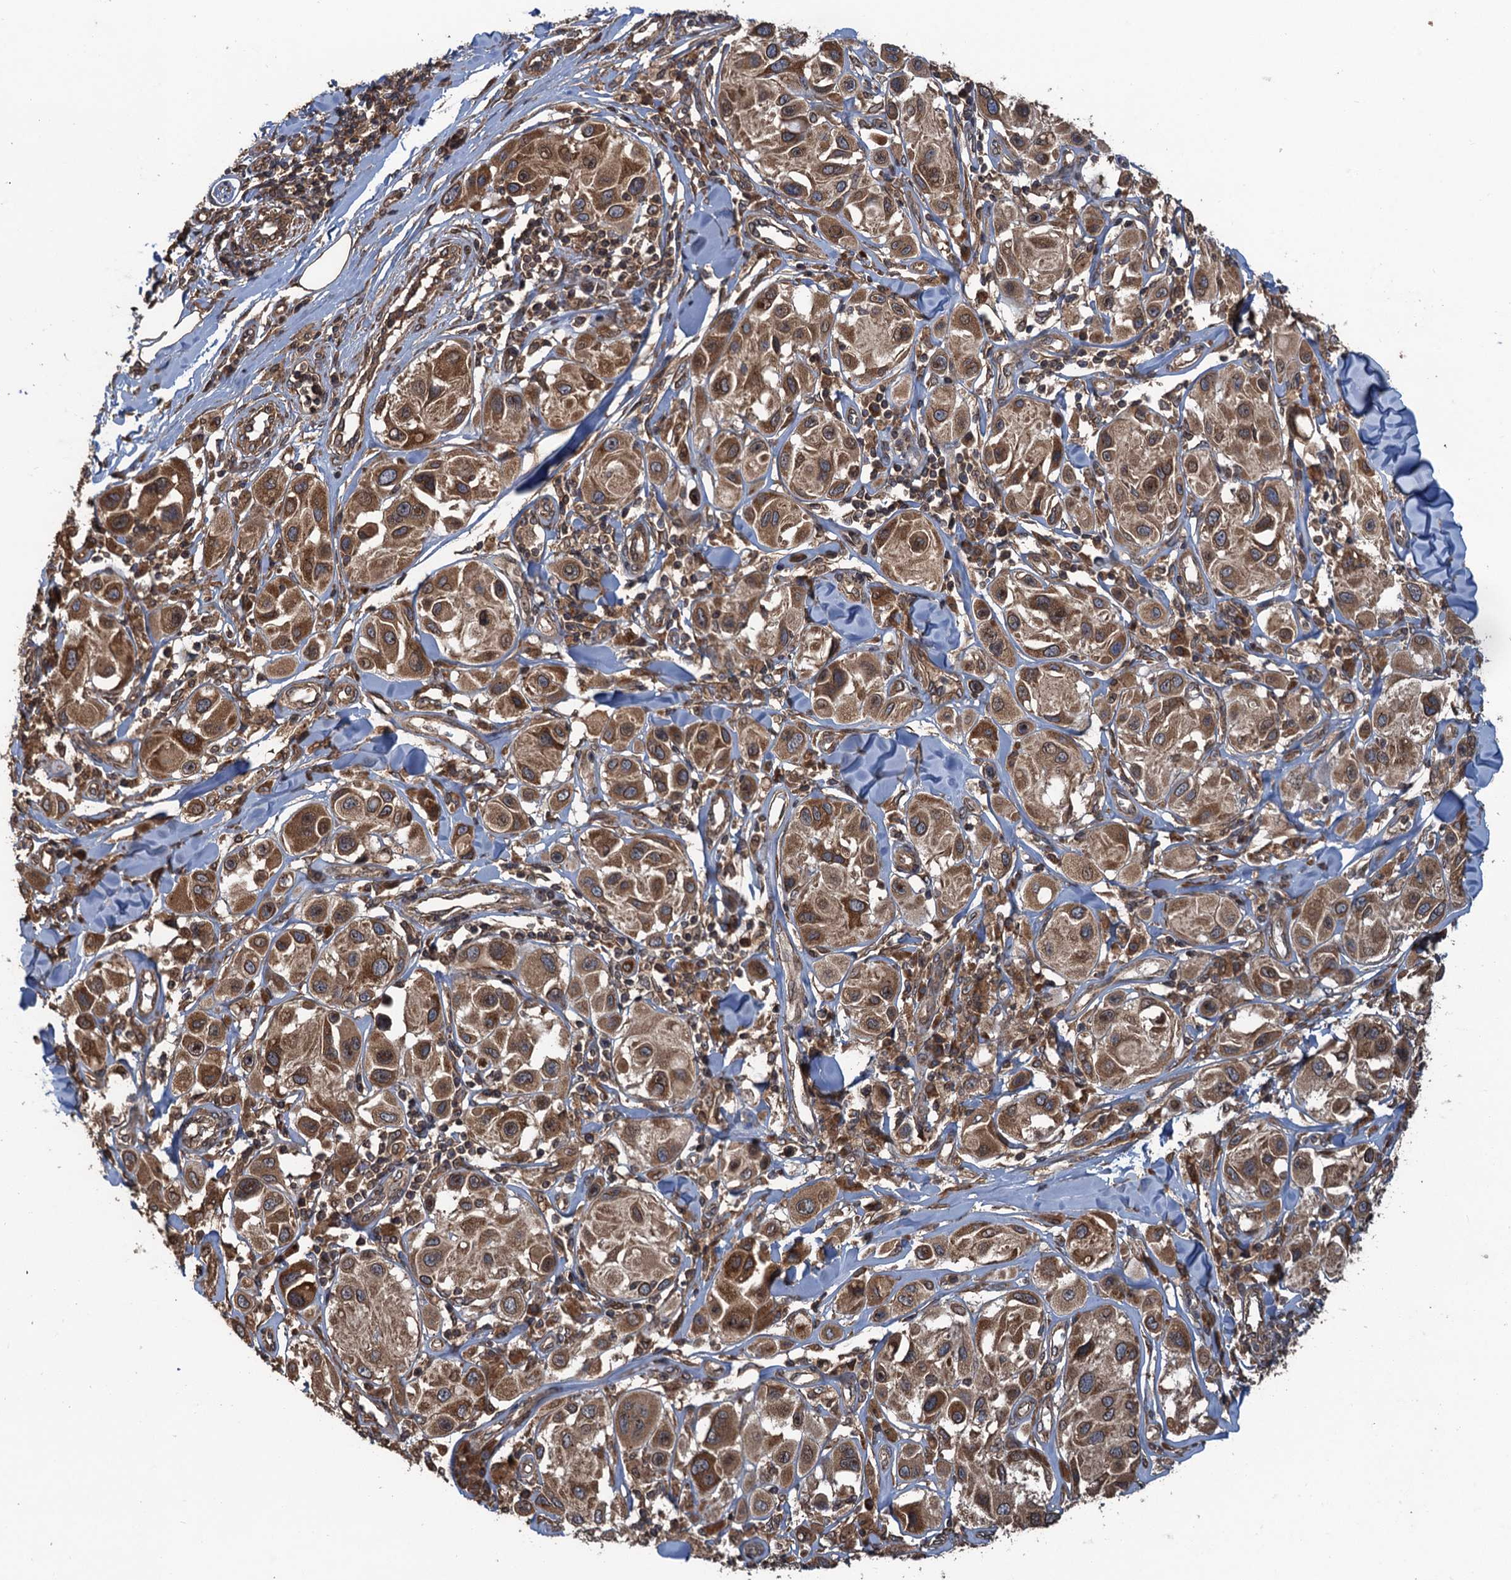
{"staining": {"intensity": "moderate", "quantity": ">75%", "location": "cytoplasmic/membranous,nuclear"}, "tissue": "melanoma", "cell_type": "Tumor cells", "image_type": "cancer", "snomed": [{"axis": "morphology", "description": "Malignant melanoma, Metastatic site"}, {"axis": "topography", "description": "Skin"}], "caption": "Malignant melanoma (metastatic site) stained for a protein (brown) shows moderate cytoplasmic/membranous and nuclear positive positivity in about >75% of tumor cells.", "gene": "GLE1", "patient": {"sex": "male", "age": 41}}